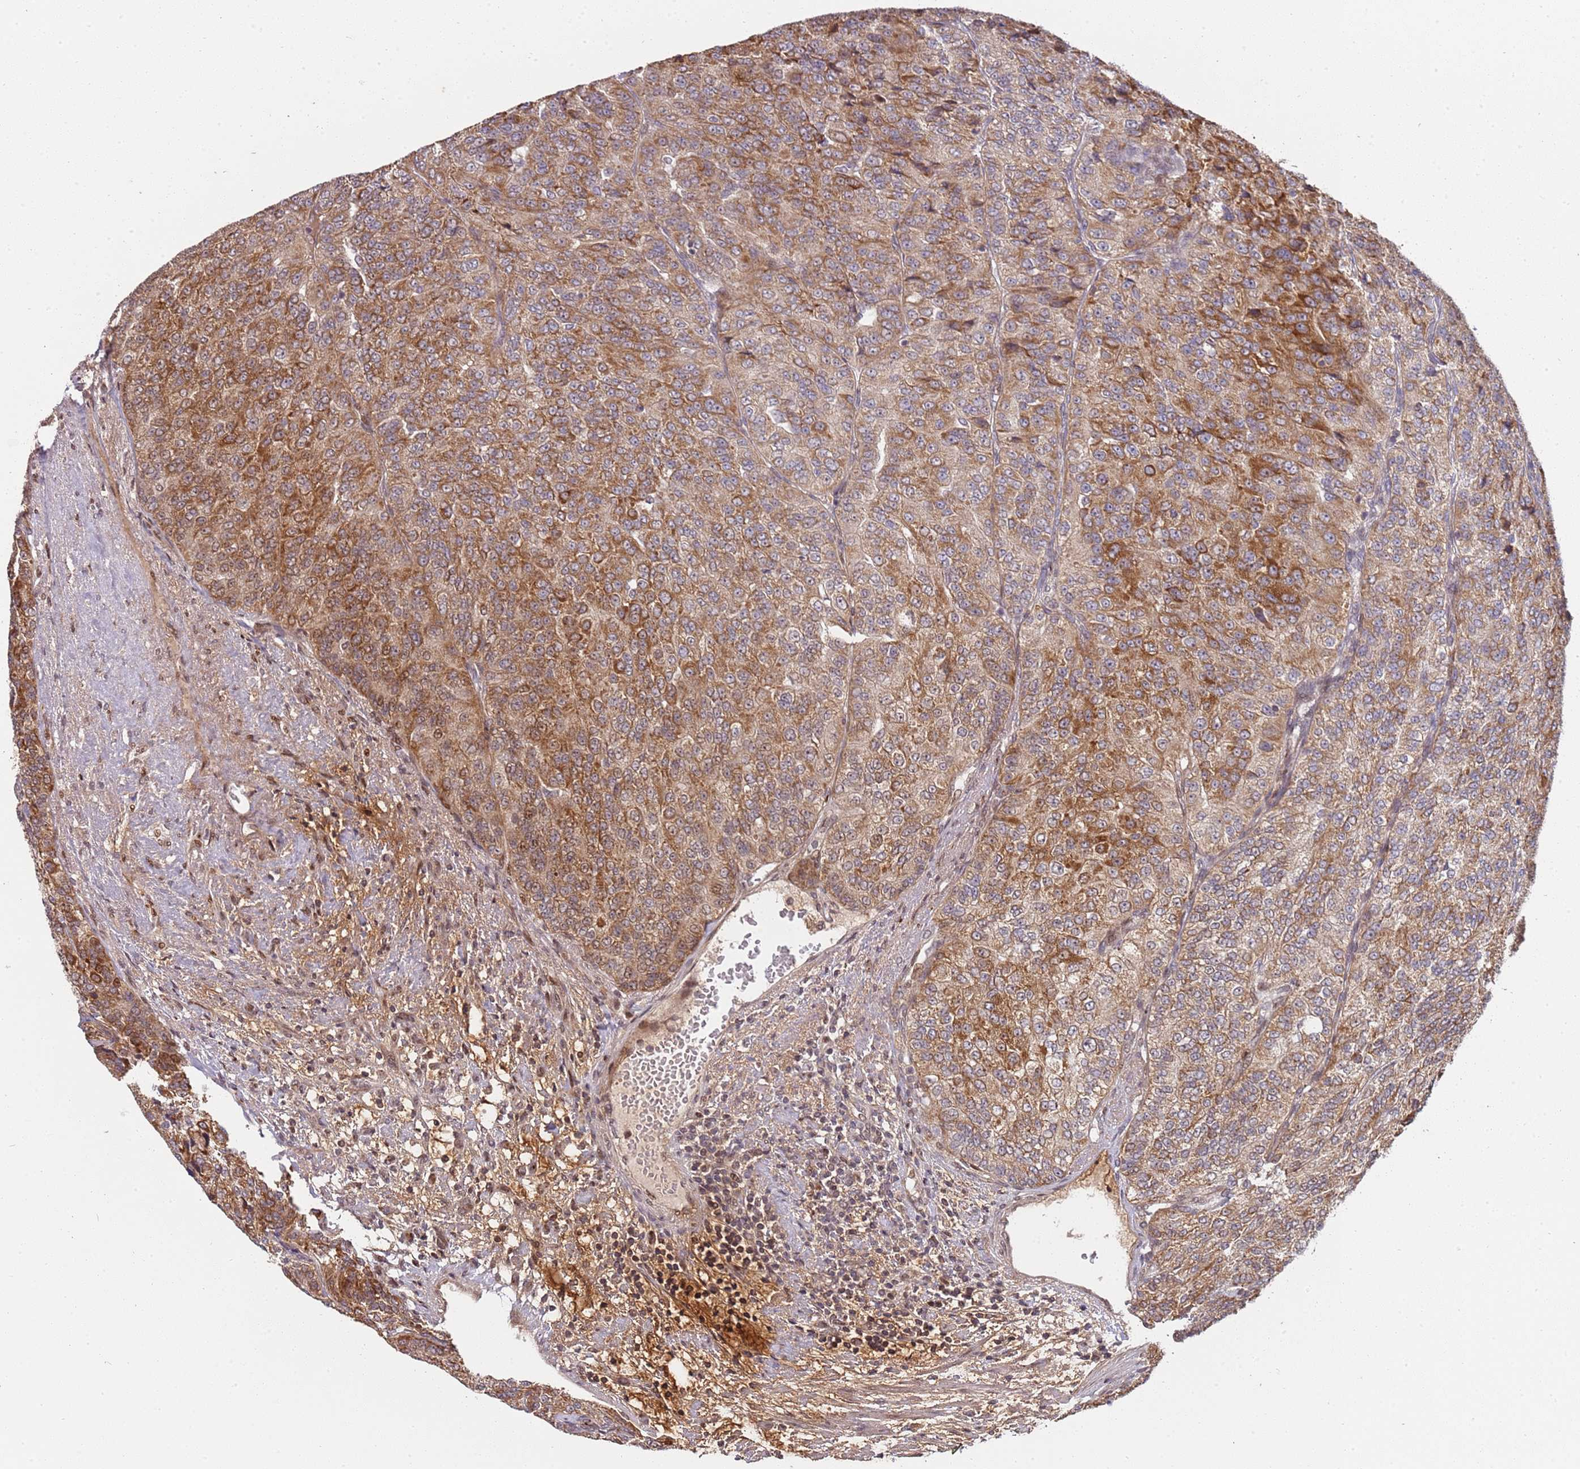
{"staining": {"intensity": "moderate", "quantity": ">75%", "location": "cytoplasmic/membranous"}, "tissue": "renal cancer", "cell_type": "Tumor cells", "image_type": "cancer", "snomed": [{"axis": "morphology", "description": "Adenocarcinoma, NOS"}, {"axis": "topography", "description": "Kidney"}], "caption": "There is medium levels of moderate cytoplasmic/membranous staining in tumor cells of adenocarcinoma (renal), as demonstrated by immunohistochemical staining (brown color).", "gene": "EDC3", "patient": {"sex": "female", "age": 63}}